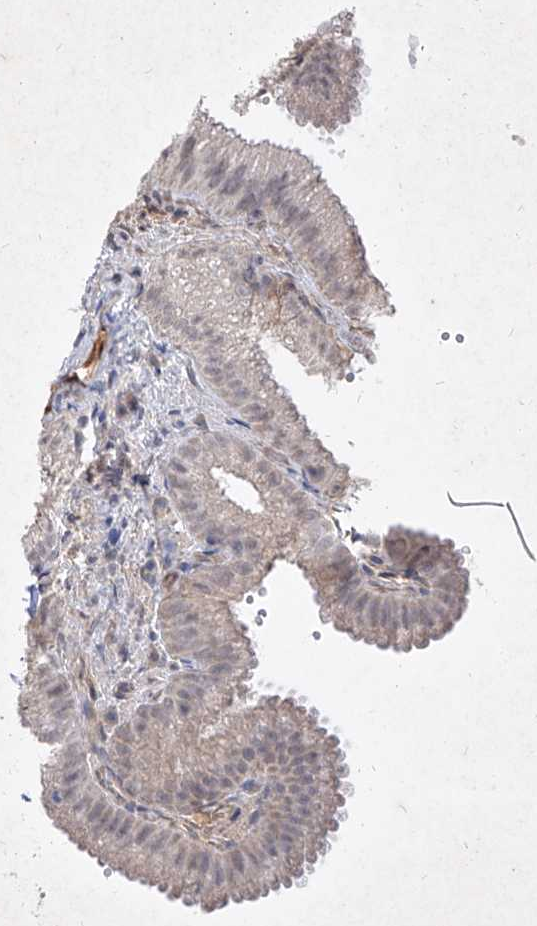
{"staining": {"intensity": "negative", "quantity": "none", "location": "none"}, "tissue": "gallbladder", "cell_type": "Glandular cells", "image_type": "normal", "snomed": [{"axis": "morphology", "description": "Normal tissue, NOS"}, {"axis": "topography", "description": "Gallbladder"}], "caption": "Protein analysis of unremarkable gallbladder exhibits no significant staining in glandular cells. The staining was performed using DAB (3,3'-diaminobenzidine) to visualize the protein expression in brown, while the nuclei were stained in blue with hematoxylin (Magnification: 20x).", "gene": "C4A", "patient": {"sex": "female", "age": 30}}